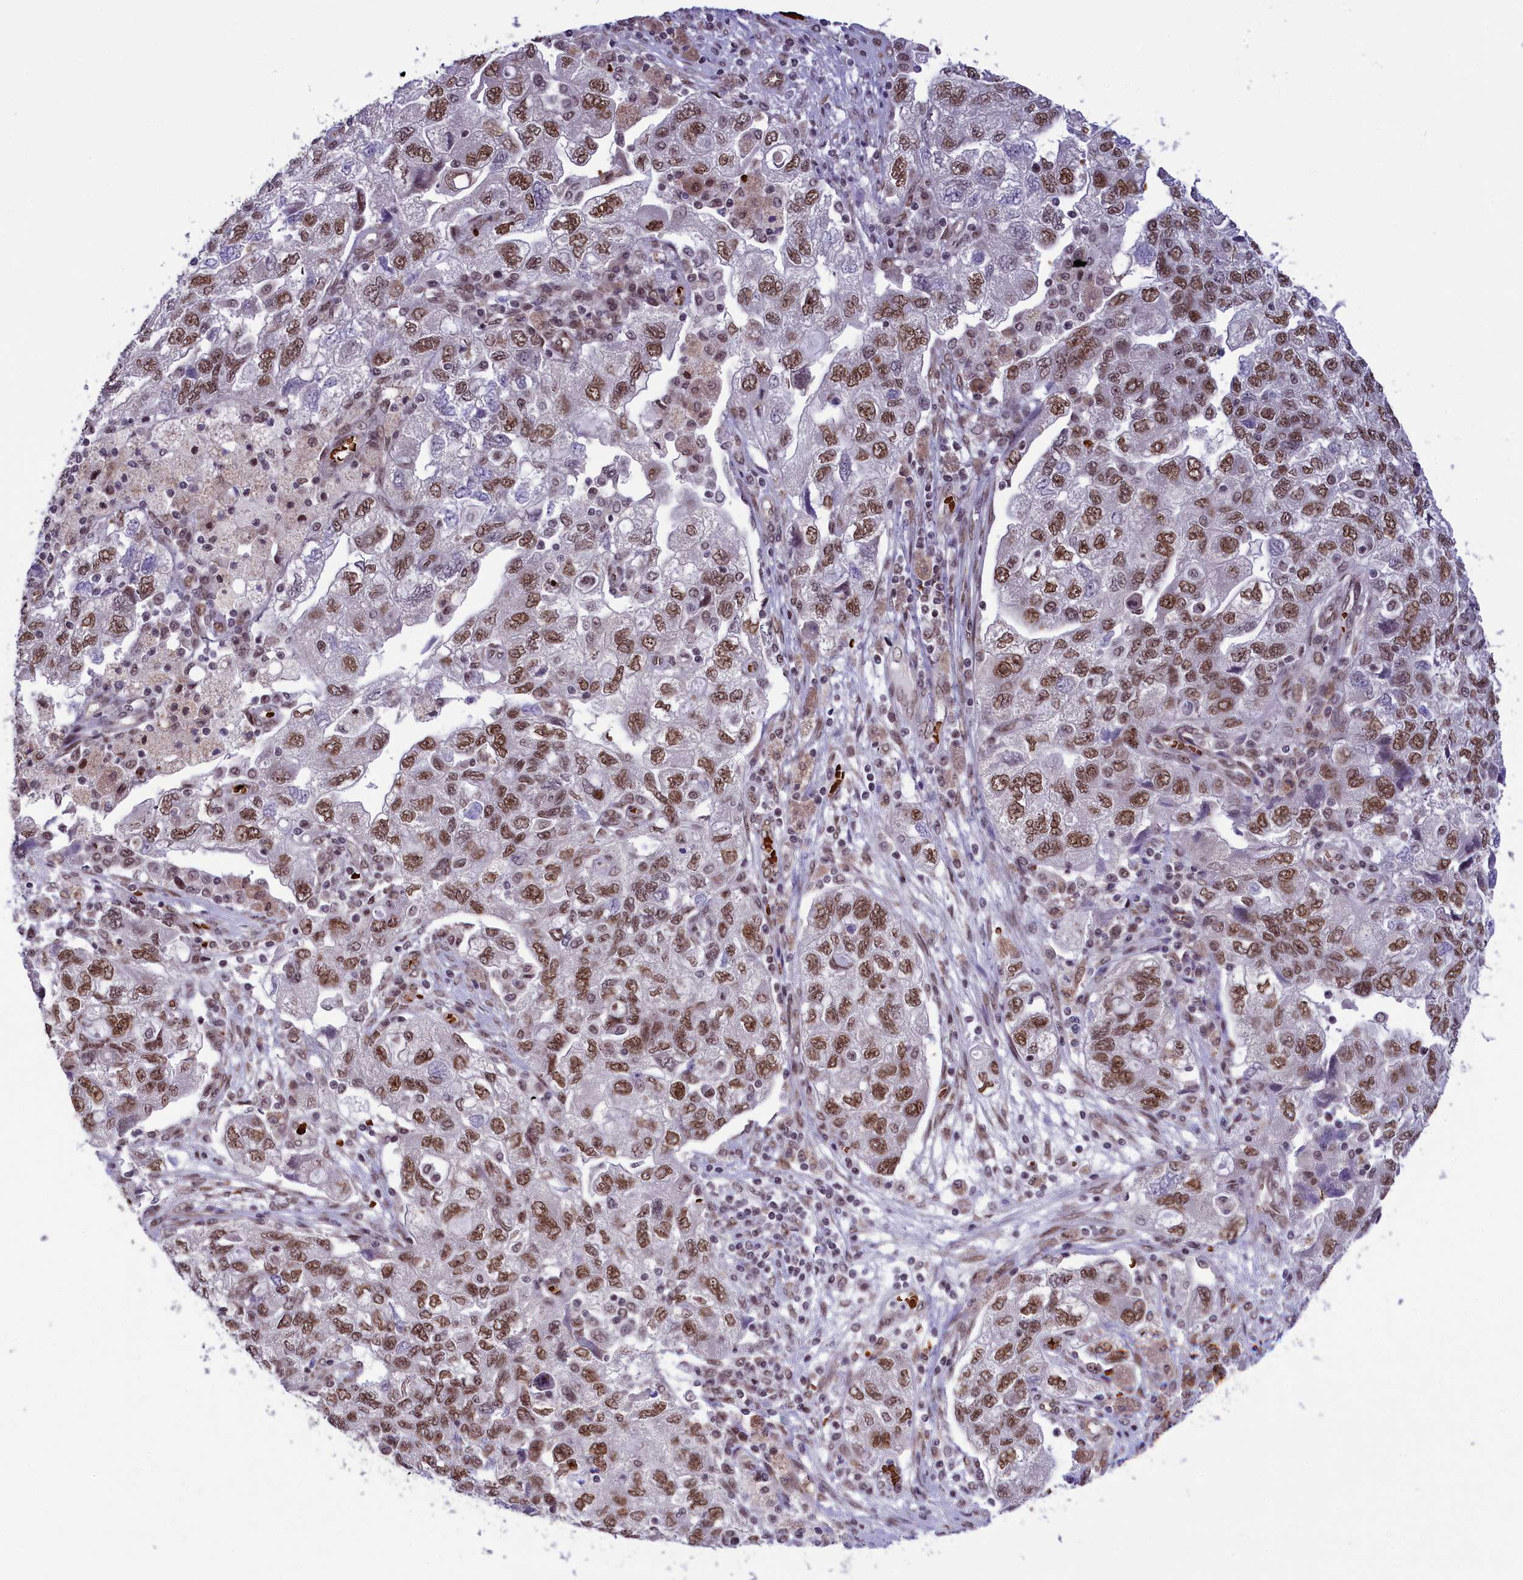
{"staining": {"intensity": "moderate", "quantity": ">75%", "location": "nuclear"}, "tissue": "ovarian cancer", "cell_type": "Tumor cells", "image_type": "cancer", "snomed": [{"axis": "morphology", "description": "Carcinoma, NOS"}, {"axis": "morphology", "description": "Cystadenocarcinoma, serous, NOS"}, {"axis": "topography", "description": "Ovary"}], "caption": "Immunohistochemical staining of human ovarian serous cystadenocarcinoma exhibits medium levels of moderate nuclear staining in about >75% of tumor cells. (brown staining indicates protein expression, while blue staining denotes nuclei).", "gene": "MPHOSPH8", "patient": {"sex": "female", "age": 69}}